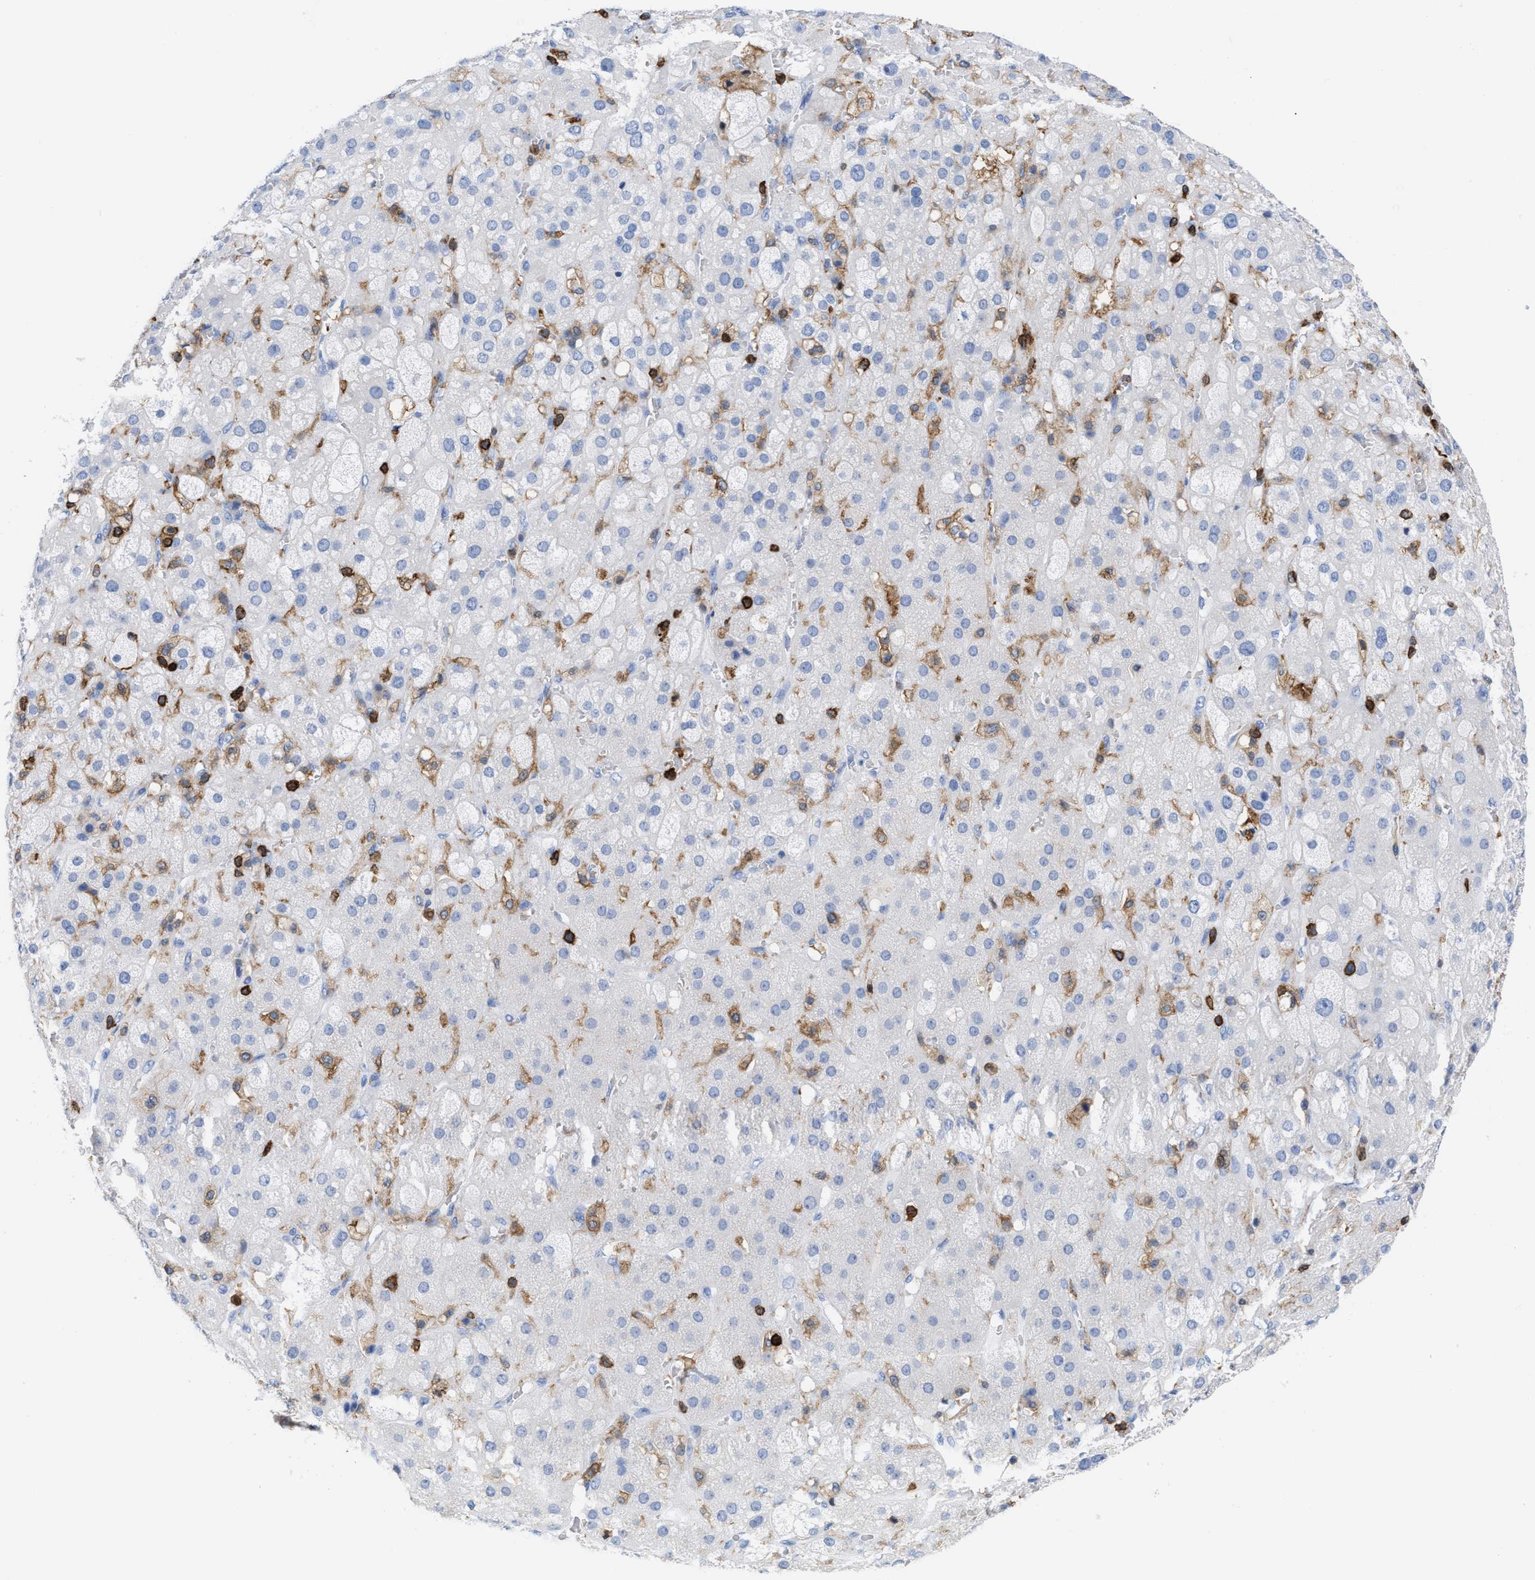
{"staining": {"intensity": "negative", "quantity": "none", "location": "none"}, "tissue": "adrenal gland", "cell_type": "Glandular cells", "image_type": "normal", "snomed": [{"axis": "morphology", "description": "Normal tissue, NOS"}, {"axis": "topography", "description": "Adrenal gland"}], "caption": "Glandular cells show no significant positivity in unremarkable adrenal gland.", "gene": "LCP1", "patient": {"sex": "female", "age": 47}}